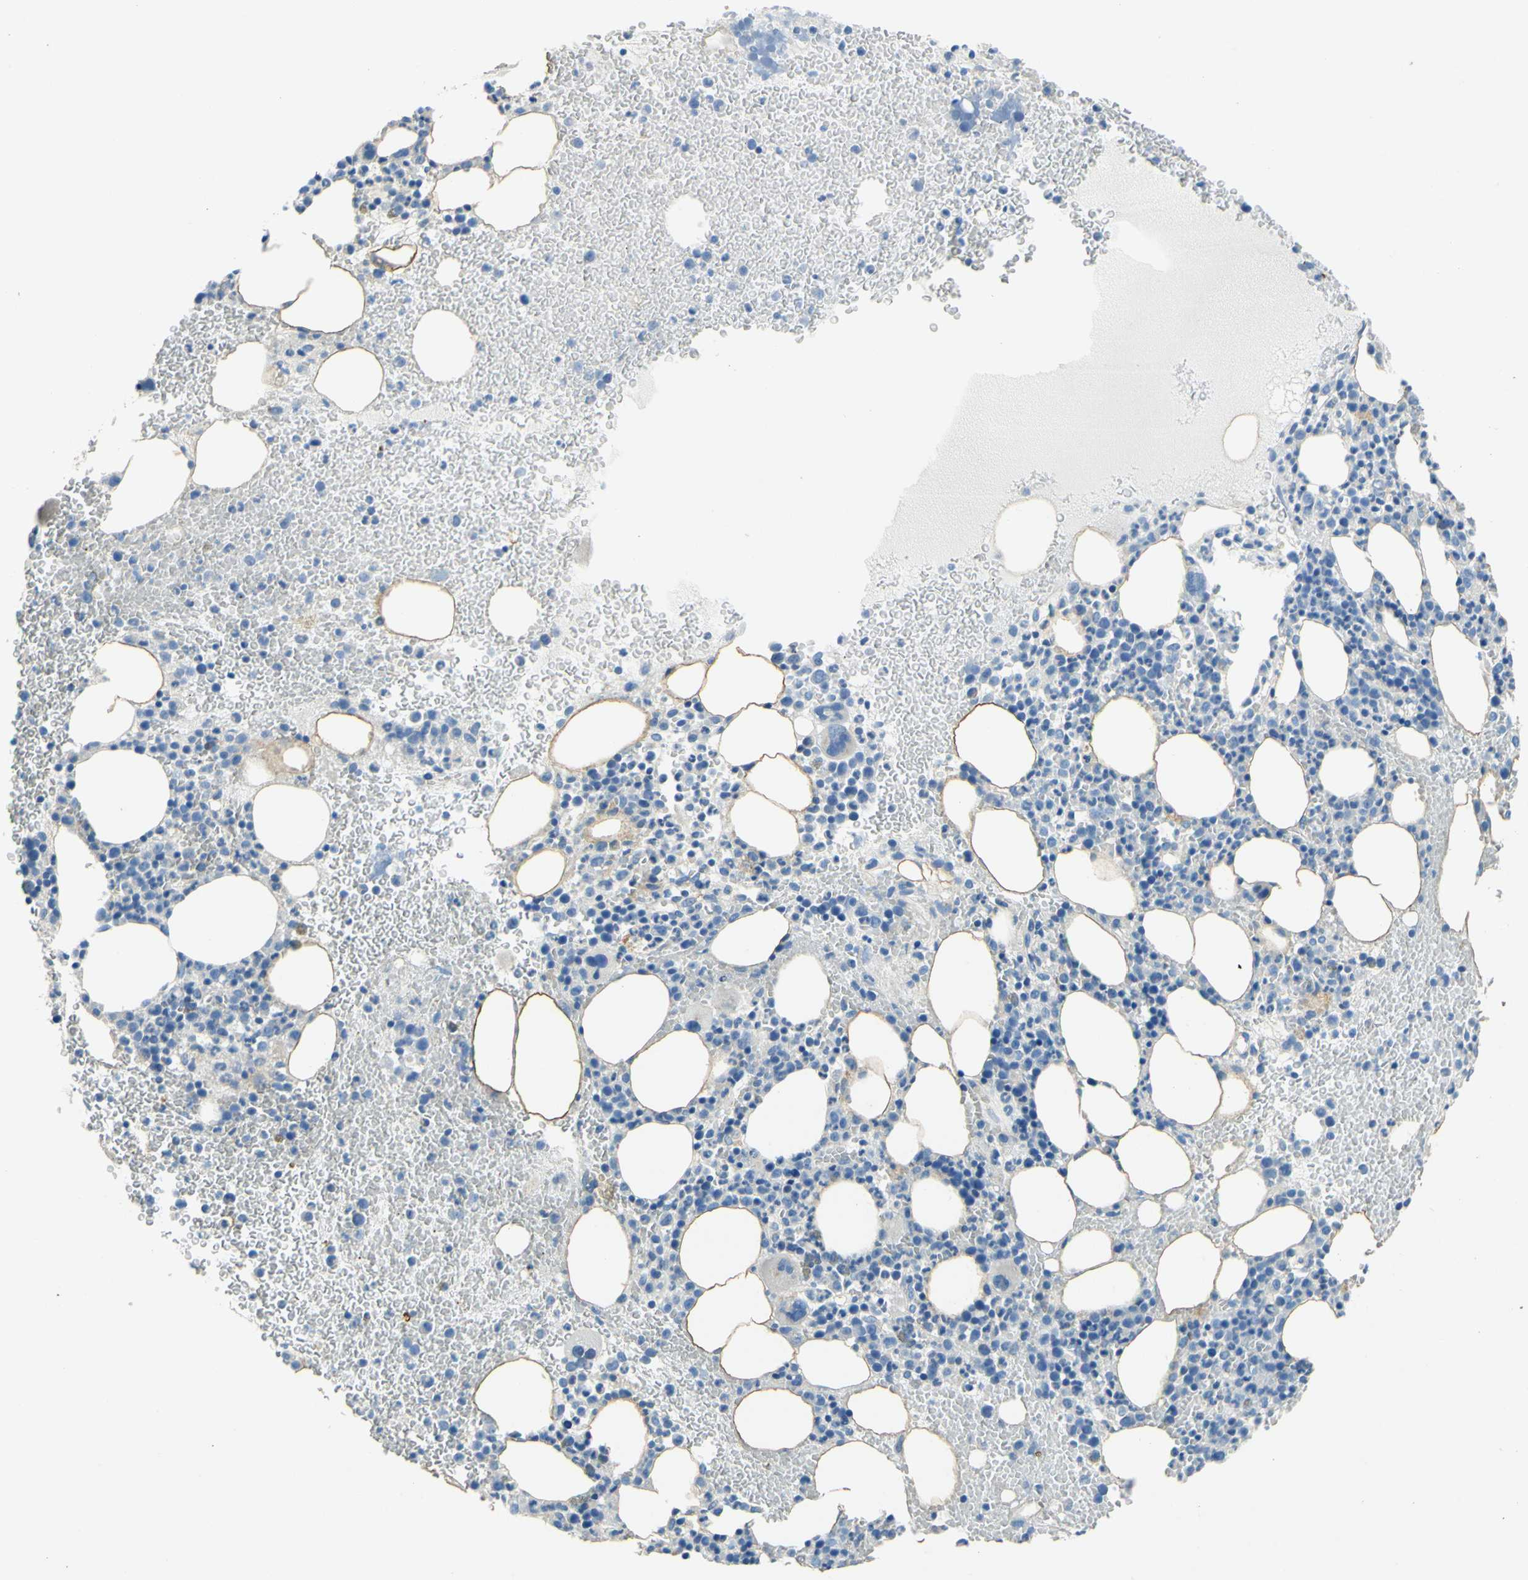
{"staining": {"intensity": "weak", "quantity": "<25%", "location": "cytoplasmic/membranous"}, "tissue": "bone marrow", "cell_type": "Hematopoietic cells", "image_type": "normal", "snomed": [{"axis": "morphology", "description": "Normal tissue, NOS"}, {"axis": "morphology", "description": "Inflammation, NOS"}, {"axis": "topography", "description": "Bone marrow"}], "caption": "Histopathology image shows no protein positivity in hematopoietic cells of benign bone marrow. (DAB immunohistochemistry (IHC), high magnification).", "gene": "CDH10", "patient": {"sex": "female", "age": 54}}